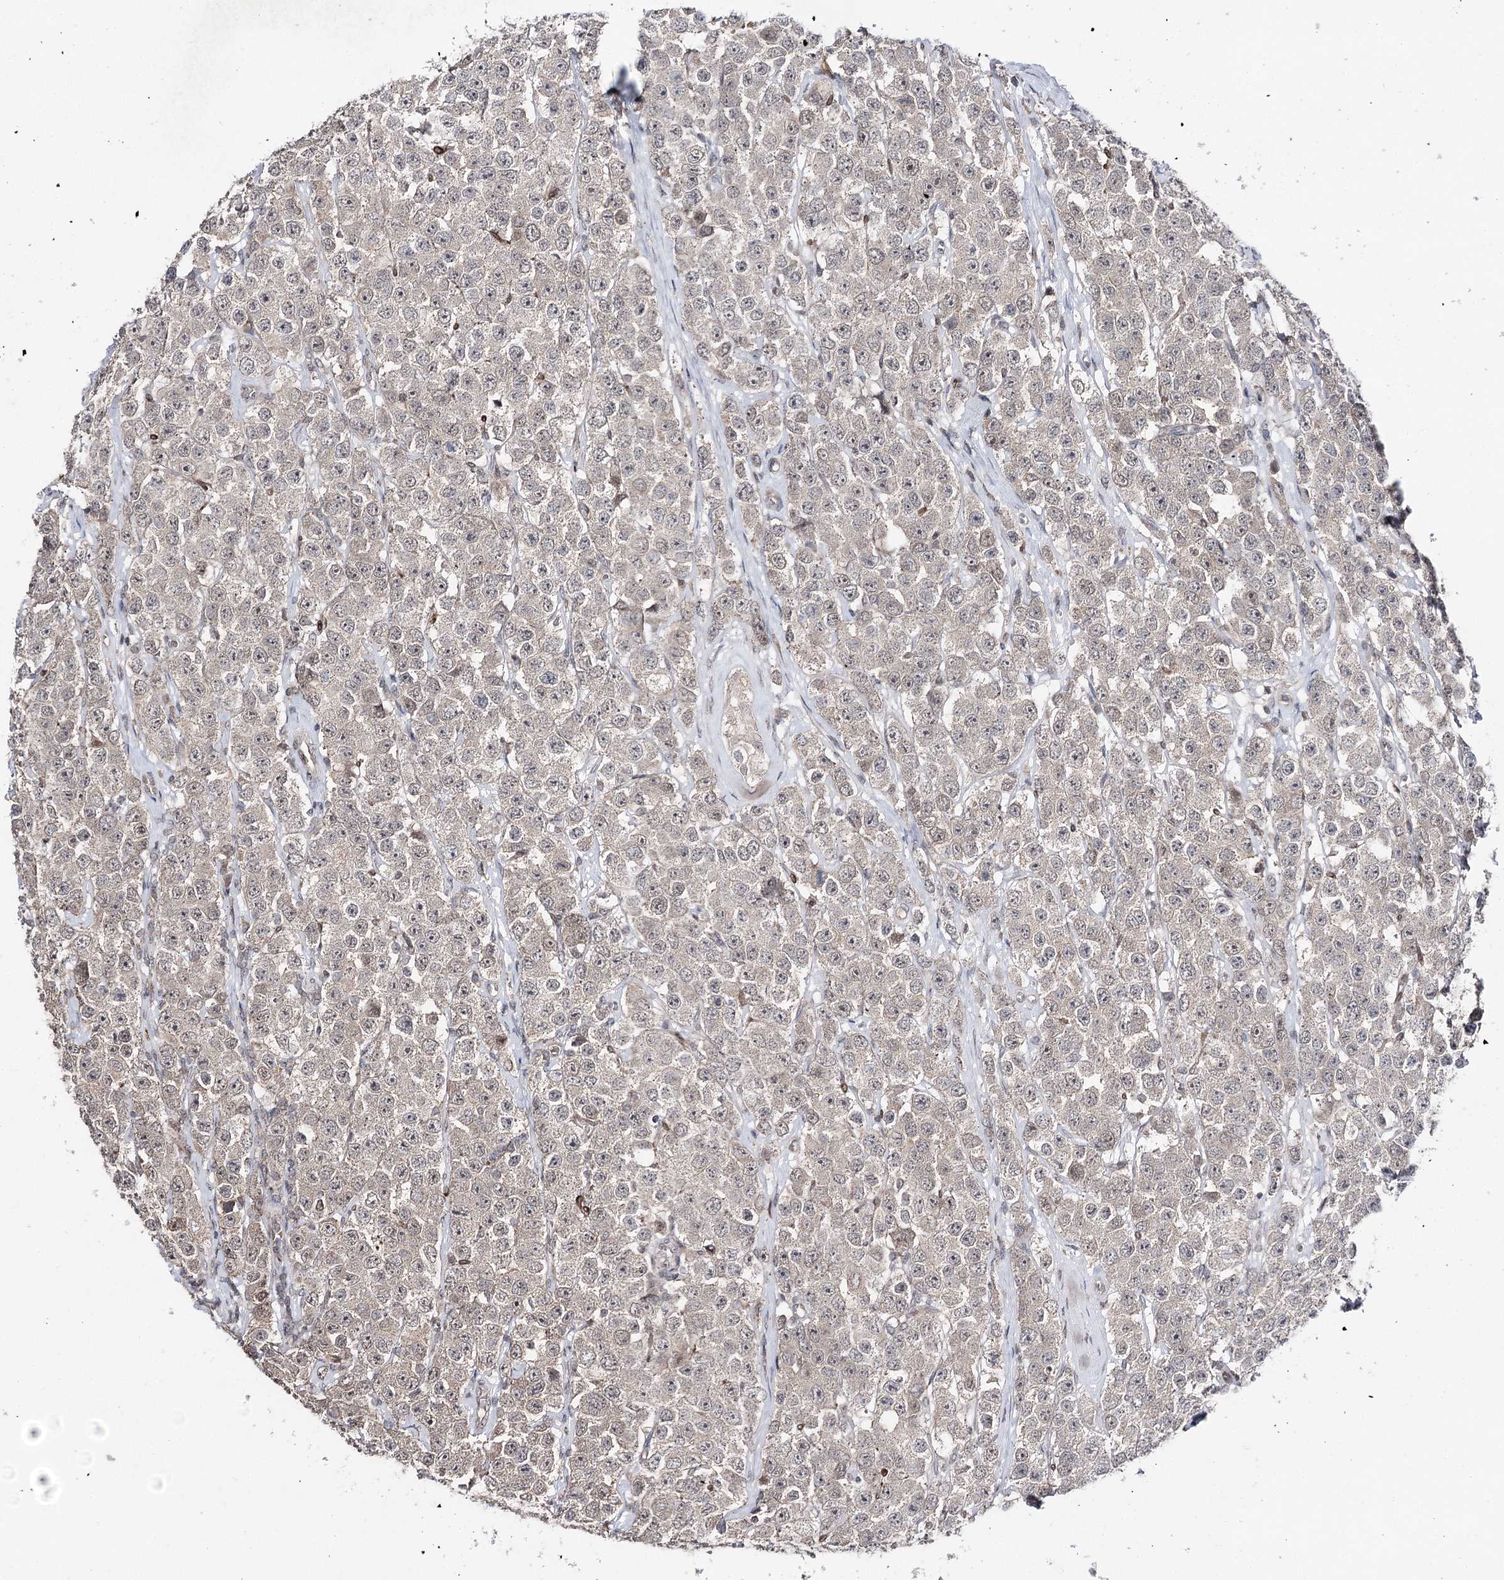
{"staining": {"intensity": "negative", "quantity": "none", "location": "none"}, "tissue": "testis cancer", "cell_type": "Tumor cells", "image_type": "cancer", "snomed": [{"axis": "morphology", "description": "Seminoma, NOS"}, {"axis": "topography", "description": "Testis"}], "caption": "A micrograph of testis cancer stained for a protein exhibits no brown staining in tumor cells. The staining was performed using DAB (3,3'-diaminobenzidine) to visualize the protein expression in brown, while the nuclei were stained in blue with hematoxylin (Magnification: 20x).", "gene": "HSD11B2", "patient": {"sex": "male", "age": 28}}